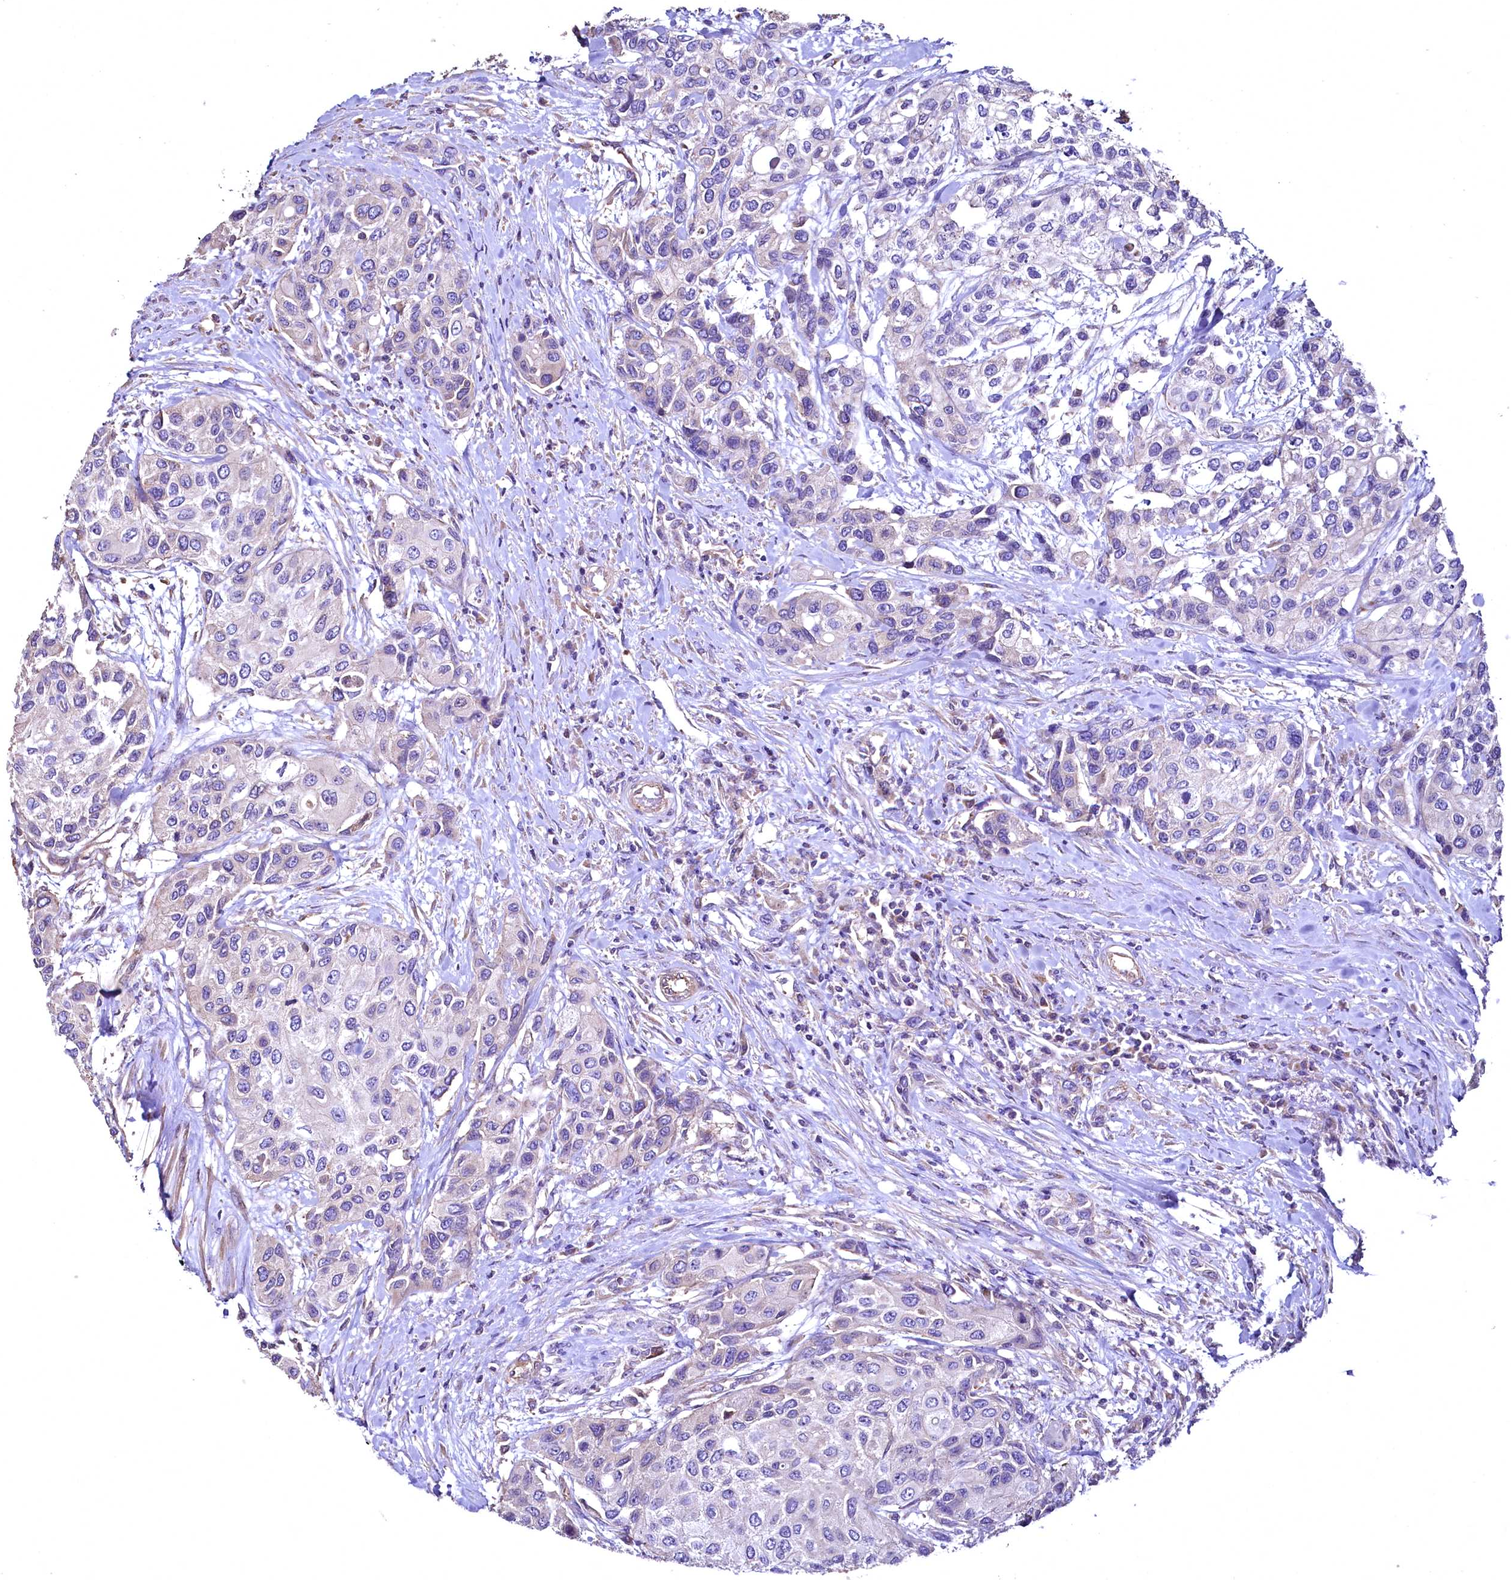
{"staining": {"intensity": "negative", "quantity": "none", "location": "none"}, "tissue": "urothelial cancer", "cell_type": "Tumor cells", "image_type": "cancer", "snomed": [{"axis": "morphology", "description": "Normal tissue, NOS"}, {"axis": "morphology", "description": "Urothelial carcinoma, High grade"}, {"axis": "topography", "description": "Vascular tissue"}, {"axis": "topography", "description": "Urinary bladder"}], "caption": "A histopathology image of high-grade urothelial carcinoma stained for a protein displays no brown staining in tumor cells.", "gene": "TBCEL", "patient": {"sex": "female", "age": 56}}